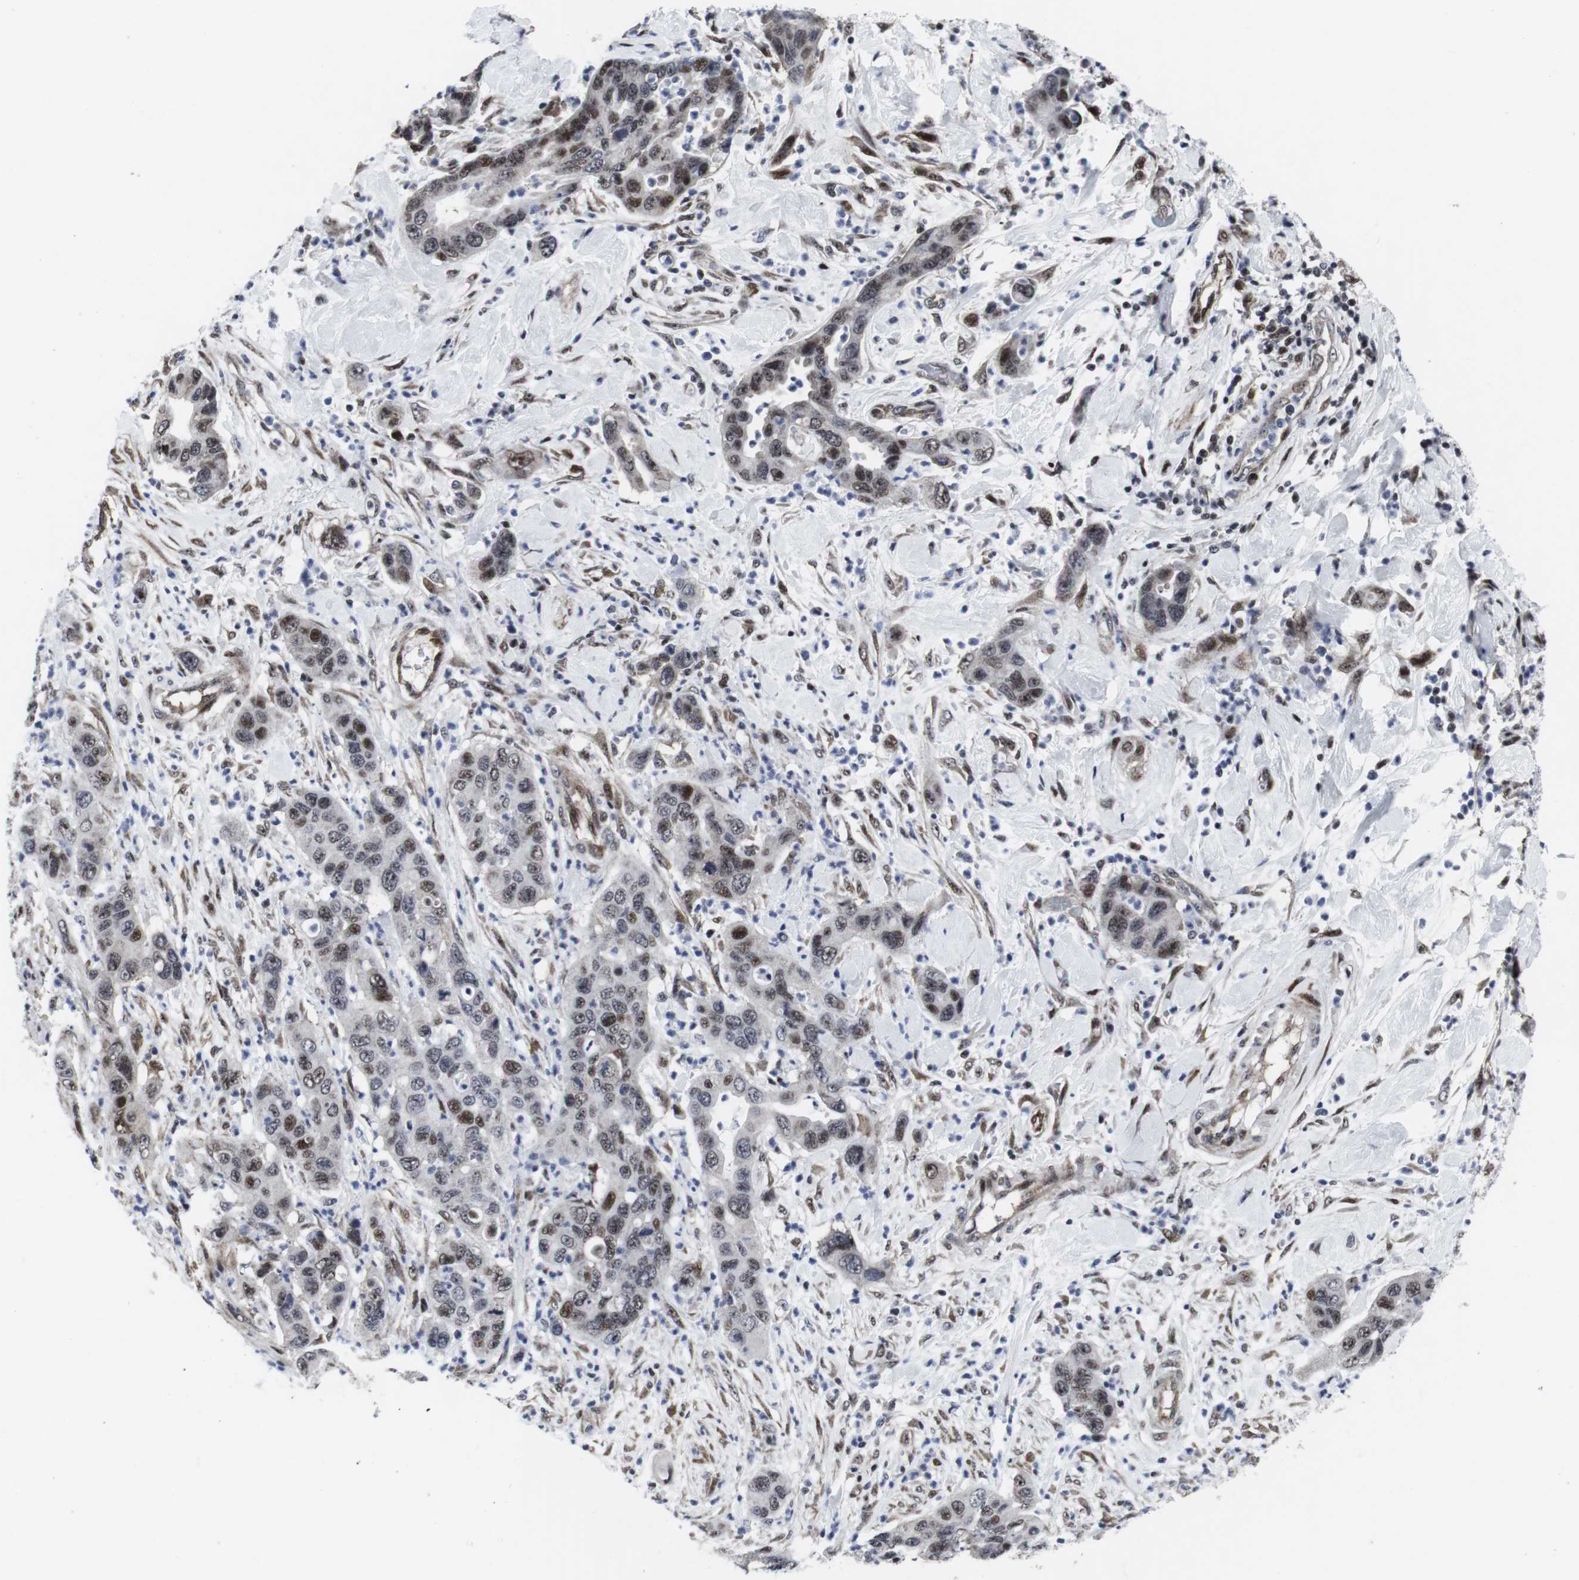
{"staining": {"intensity": "moderate", "quantity": "25%-75%", "location": "nuclear"}, "tissue": "pancreatic cancer", "cell_type": "Tumor cells", "image_type": "cancer", "snomed": [{"axis": "morphology", "description": "Adenocarcinoma, NOS"}, {"axis": "topography", "description": "Pancreas"}], "caption": "Immunohistochemical staining of human pancreatic adenocarcinoma demonstrates medium levels of moderate nuclear protein expression in about 25%-75% of tumor cells. (DAB (3,3'-diaminobenzidine) IHC with brightfield microscopy, high magnification).", "gene": "MLH1", "patient": {"sex": "female", "age": 71}}